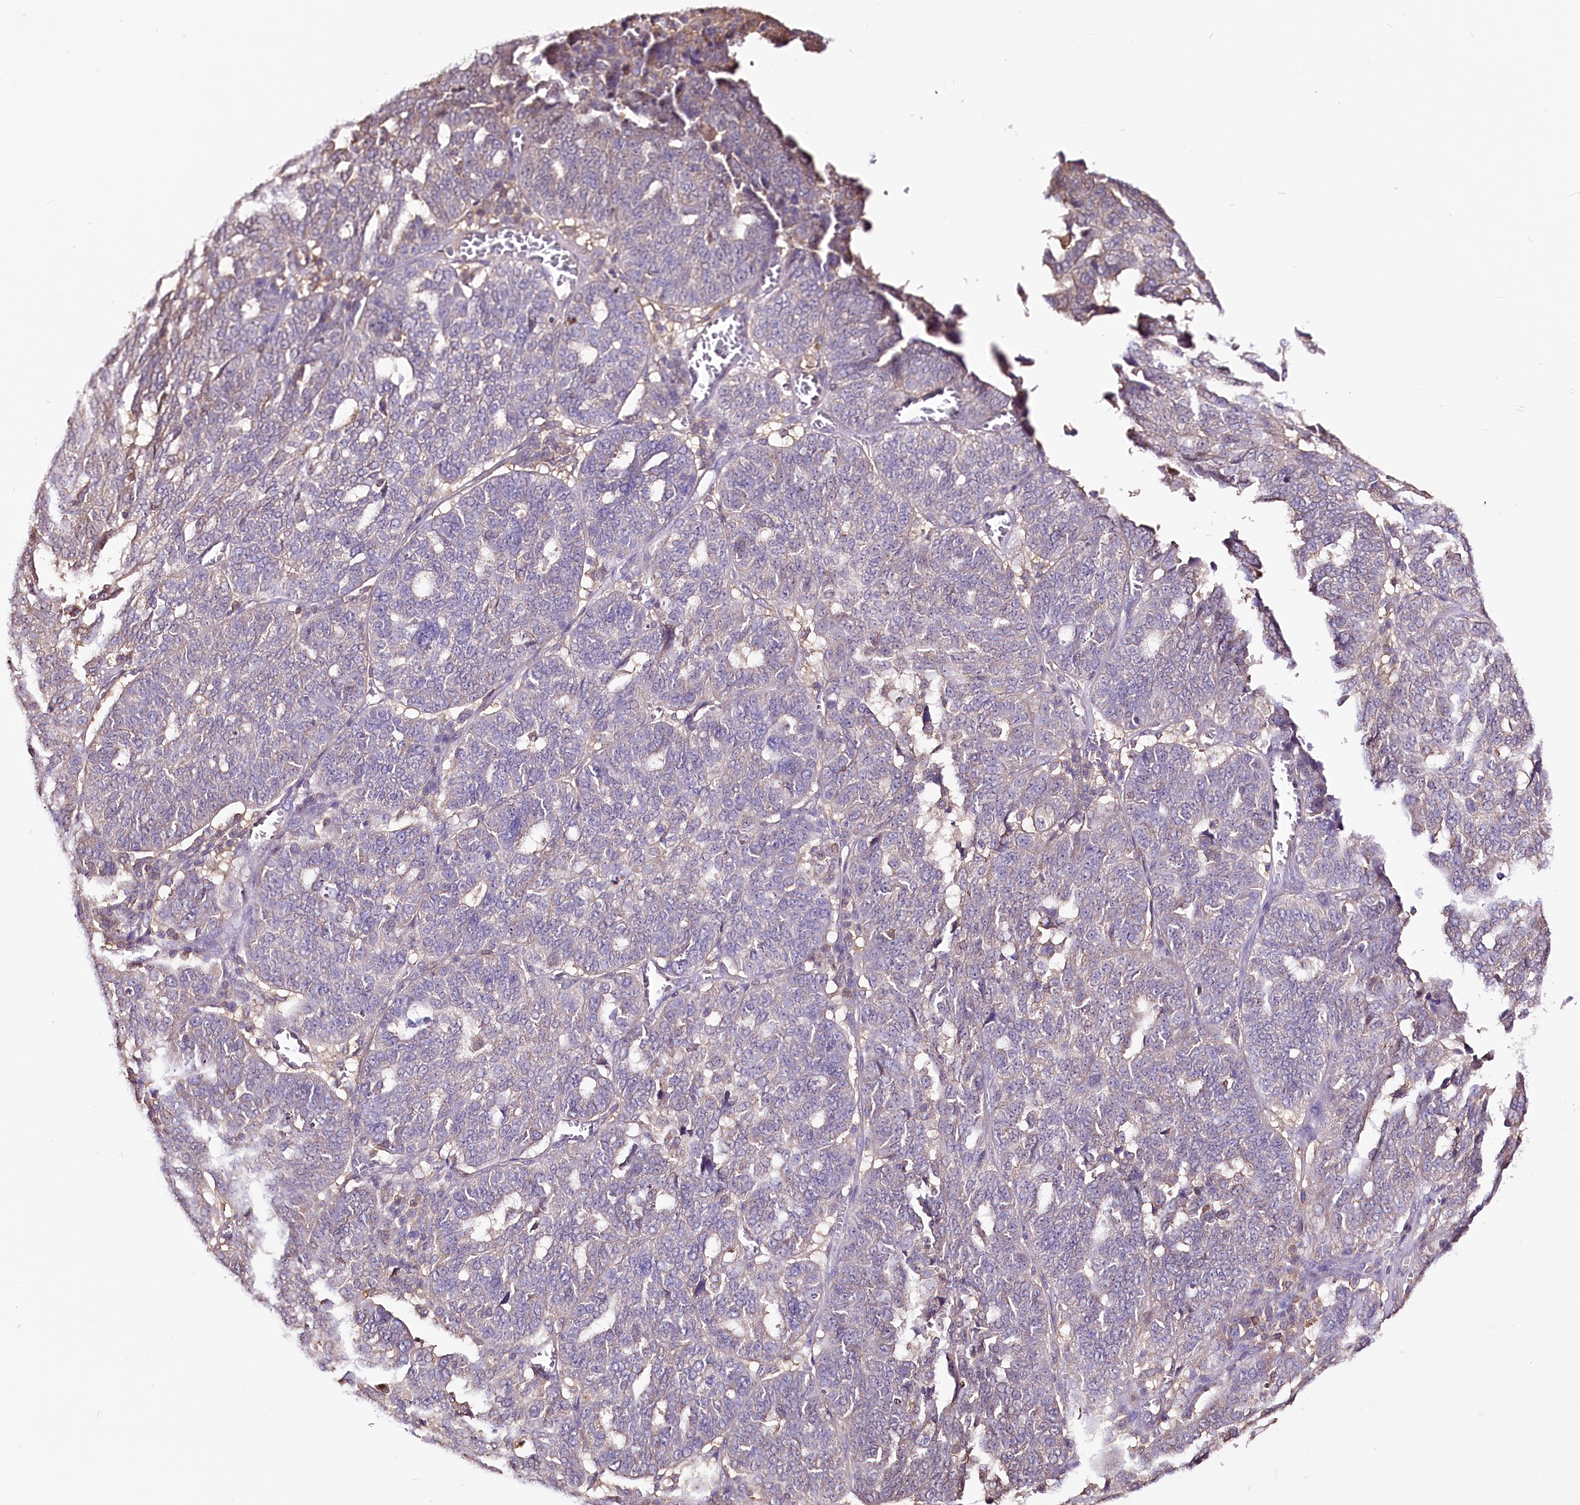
{"staining": {"intensity": "weak", "quantity": "<25%", "location": "cytoplasmic/membranous"}, "tissue": "ovarian cancer", "cell_type": "Tumor cells", "image_type": "cancer", "snomed": [{"axis": "morphology", "description": "Cystadenocarcinoma, serous, NOS"}, {"axis": "topography", "description": "Ovary"}], "caption": "This image is of ovarian cancer (serous cystadenocarcinoma) stained with immunohistochemistry (IHC) to label a protein in brown with the nuclei are counter-stained blue. There is no positivity in tumor cells. (IHC, brightfield microscopy, high magnification).", "gene": "UGP2", "patient": {"sex": "female", "age": 59}}